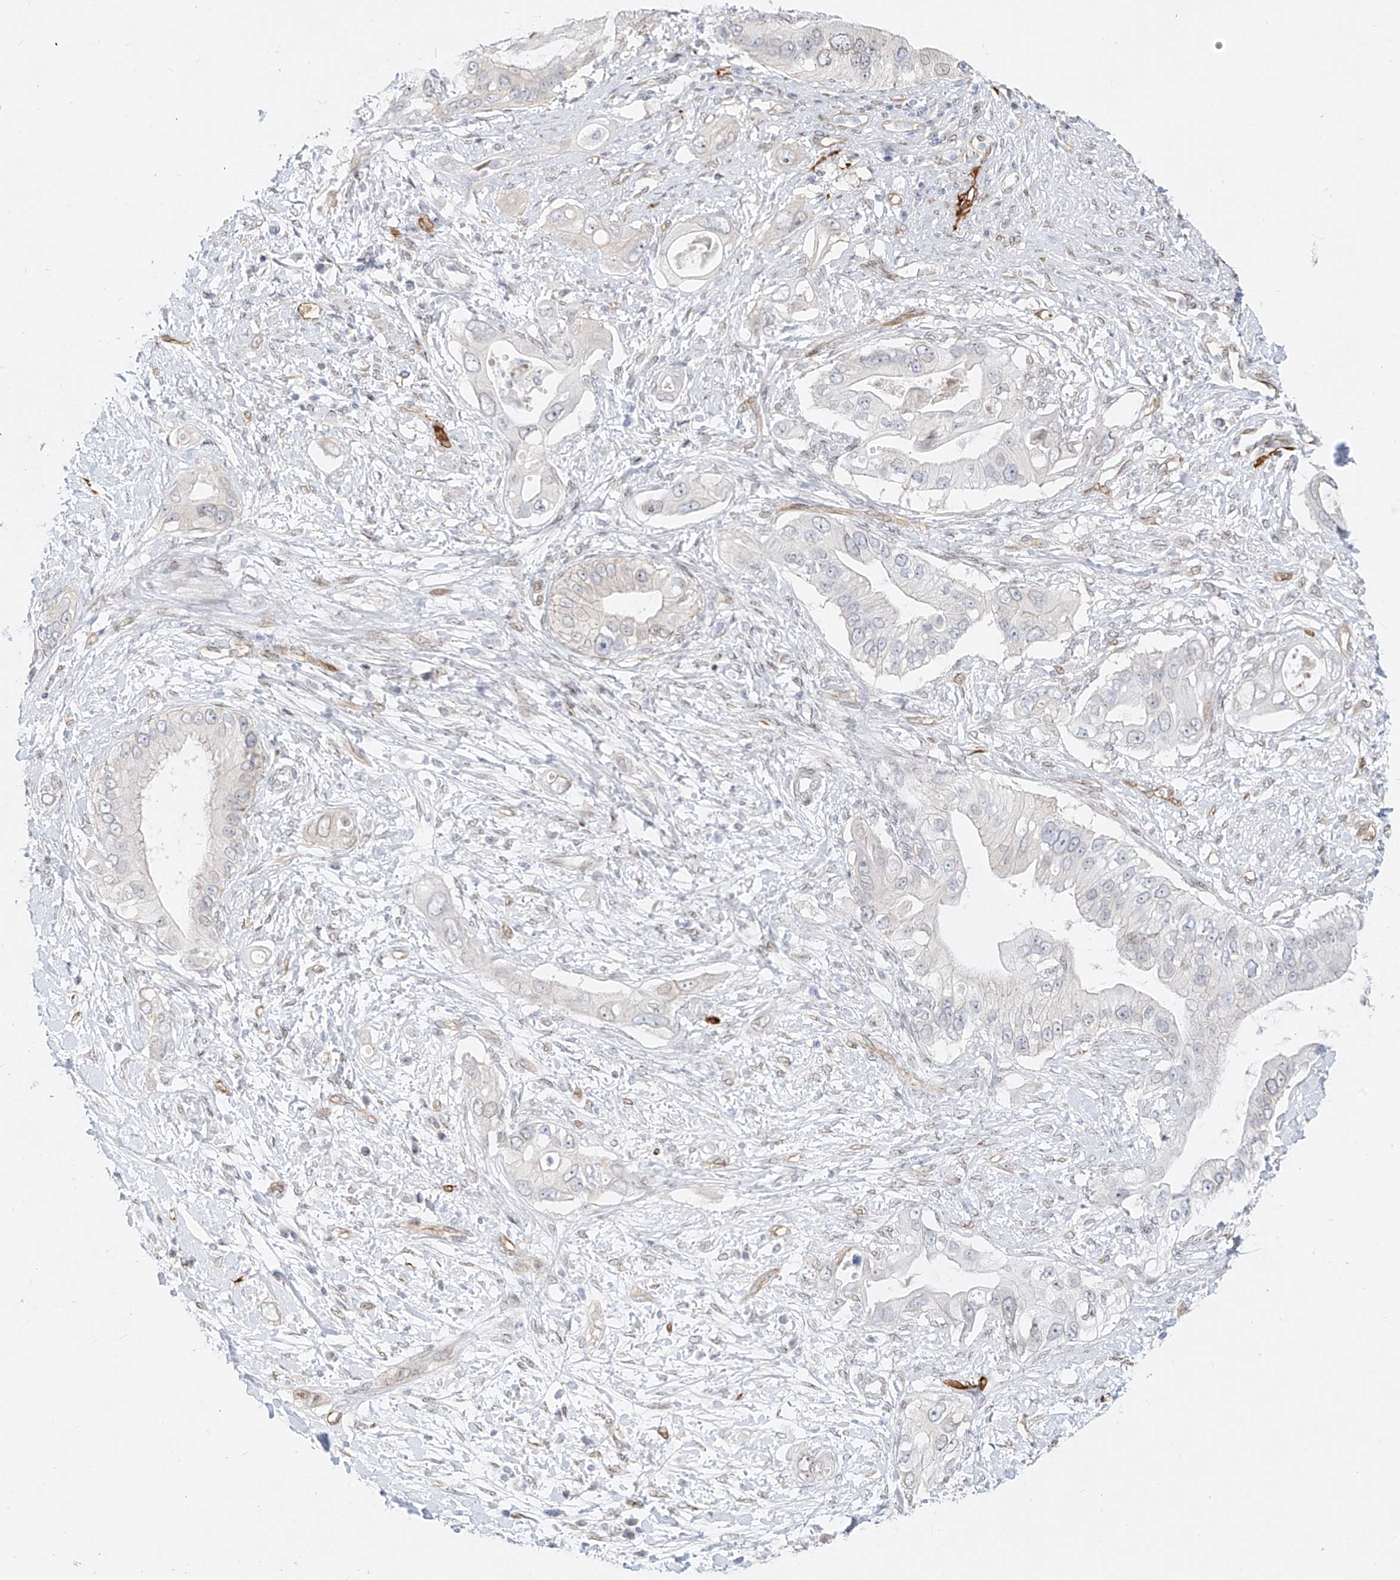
{"staining": {"intensity": "weak", "quantity": "<25%", "location": "cytoplasmic/membranous"}, "tissue": "pancreatic cancer", "cell_type": "Tumor cells", "image_type": "cancer", "snomed": [{"axis": "morphology", "description": "Inflammation, NOS"}, {"axis": "morphology", "description": "Adenocarcinoma, NOS"}, {"axis": "topography", "description": "Pancreas"}], "caption": "This is a micrograph of immunohistochemistry staining of pancreatic cancer (adenocarcinoma), which shows no expression in tumor cells.", "gene": "NHSL1", "patient": {"sex": "female", "age": 56}}